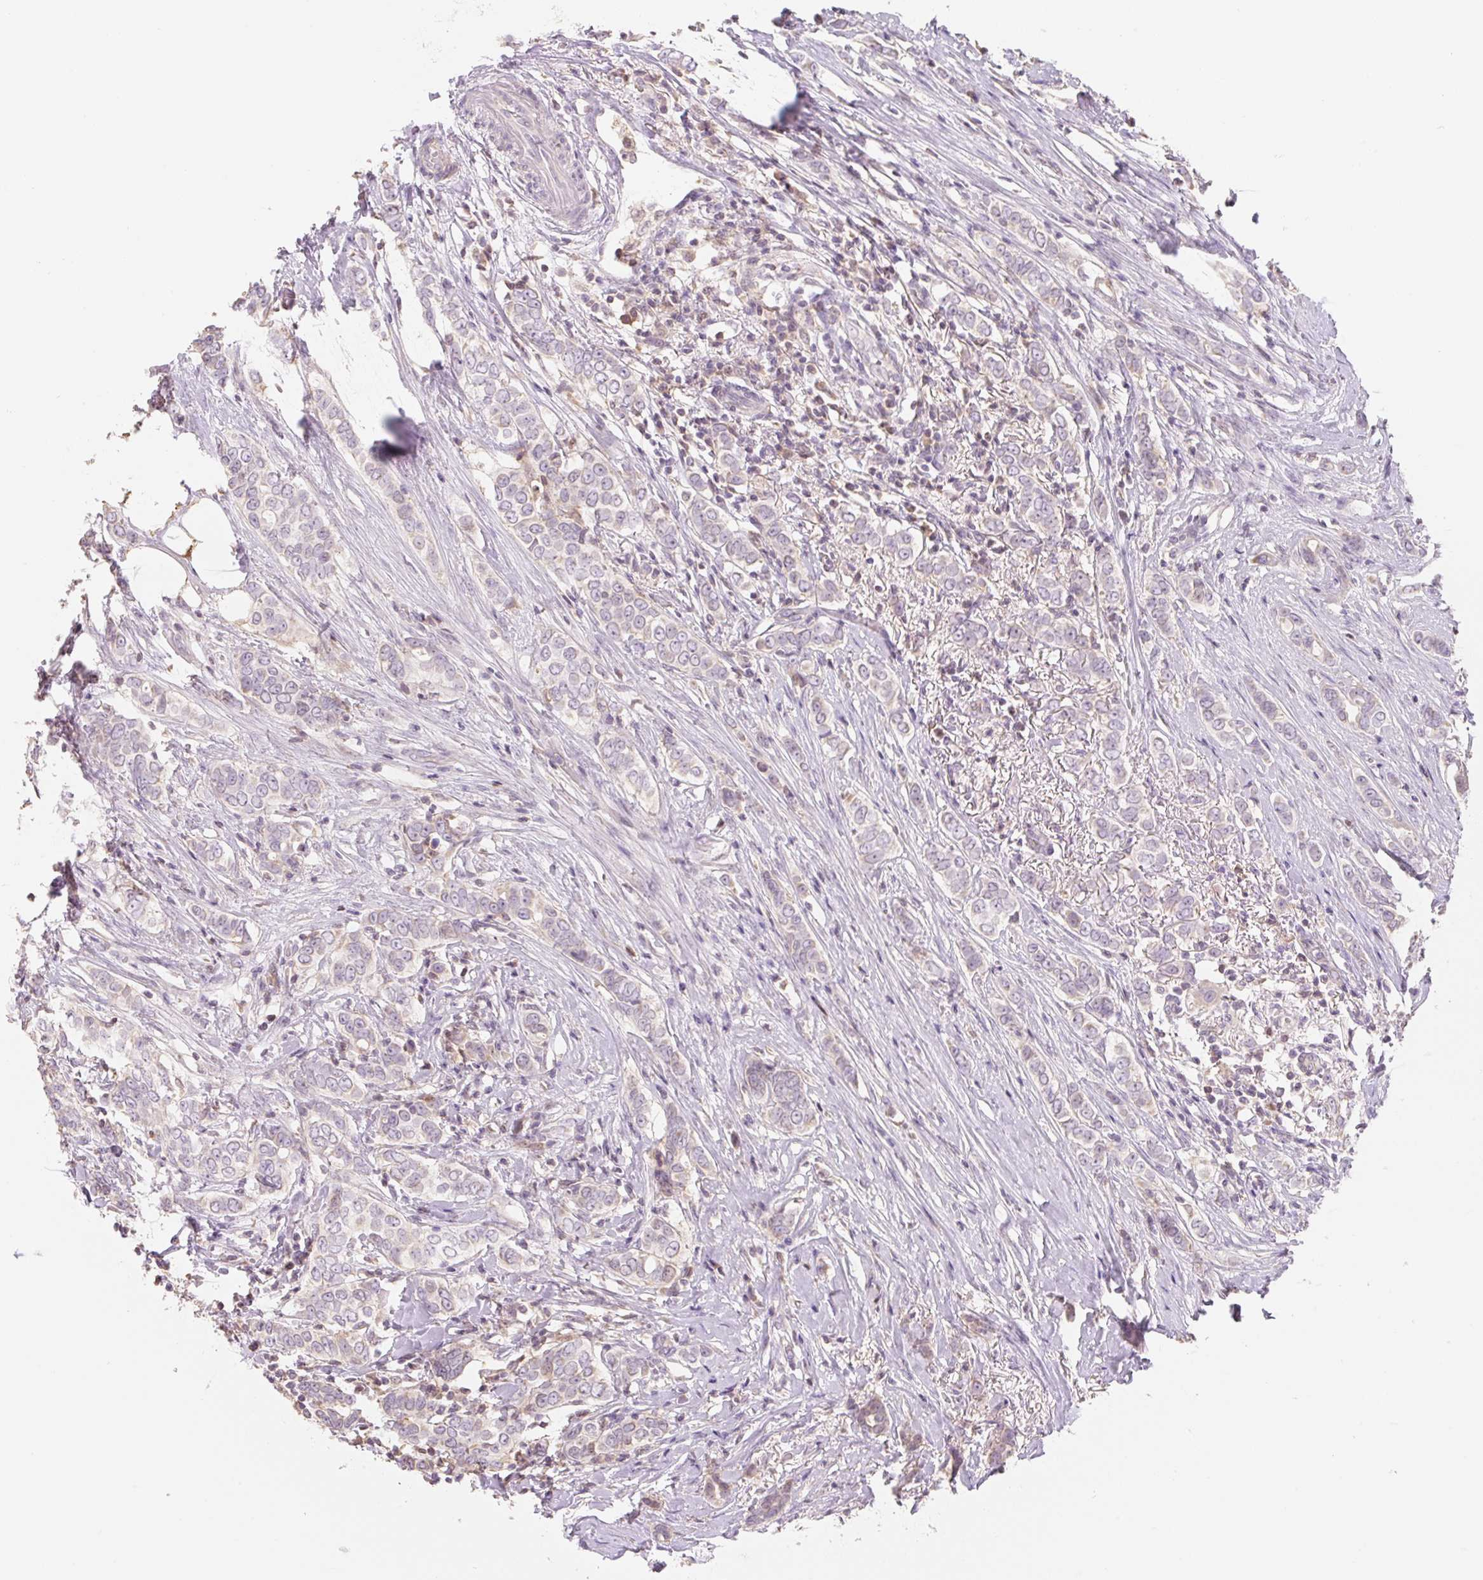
{"staining": {"intensity": "weak", "quantity": "<25%", "location": "cytoplasmic/membranous"}, "tissue": "breast cancer", "cell_type": "Tumor cells", "image_type": "cancer", "snomed": [{"axis": "morphology", "description": "Lobular carcinoma"}, {"axis": "topography", "description": "Breast"}], "caption": "This is an immunohistochemistry photomicrograph of breast cancer (lobular carcinoma). There is no staining in tumor cells.", "gene": "MIA2", "patient": {"sex": "female", "age": 51}}